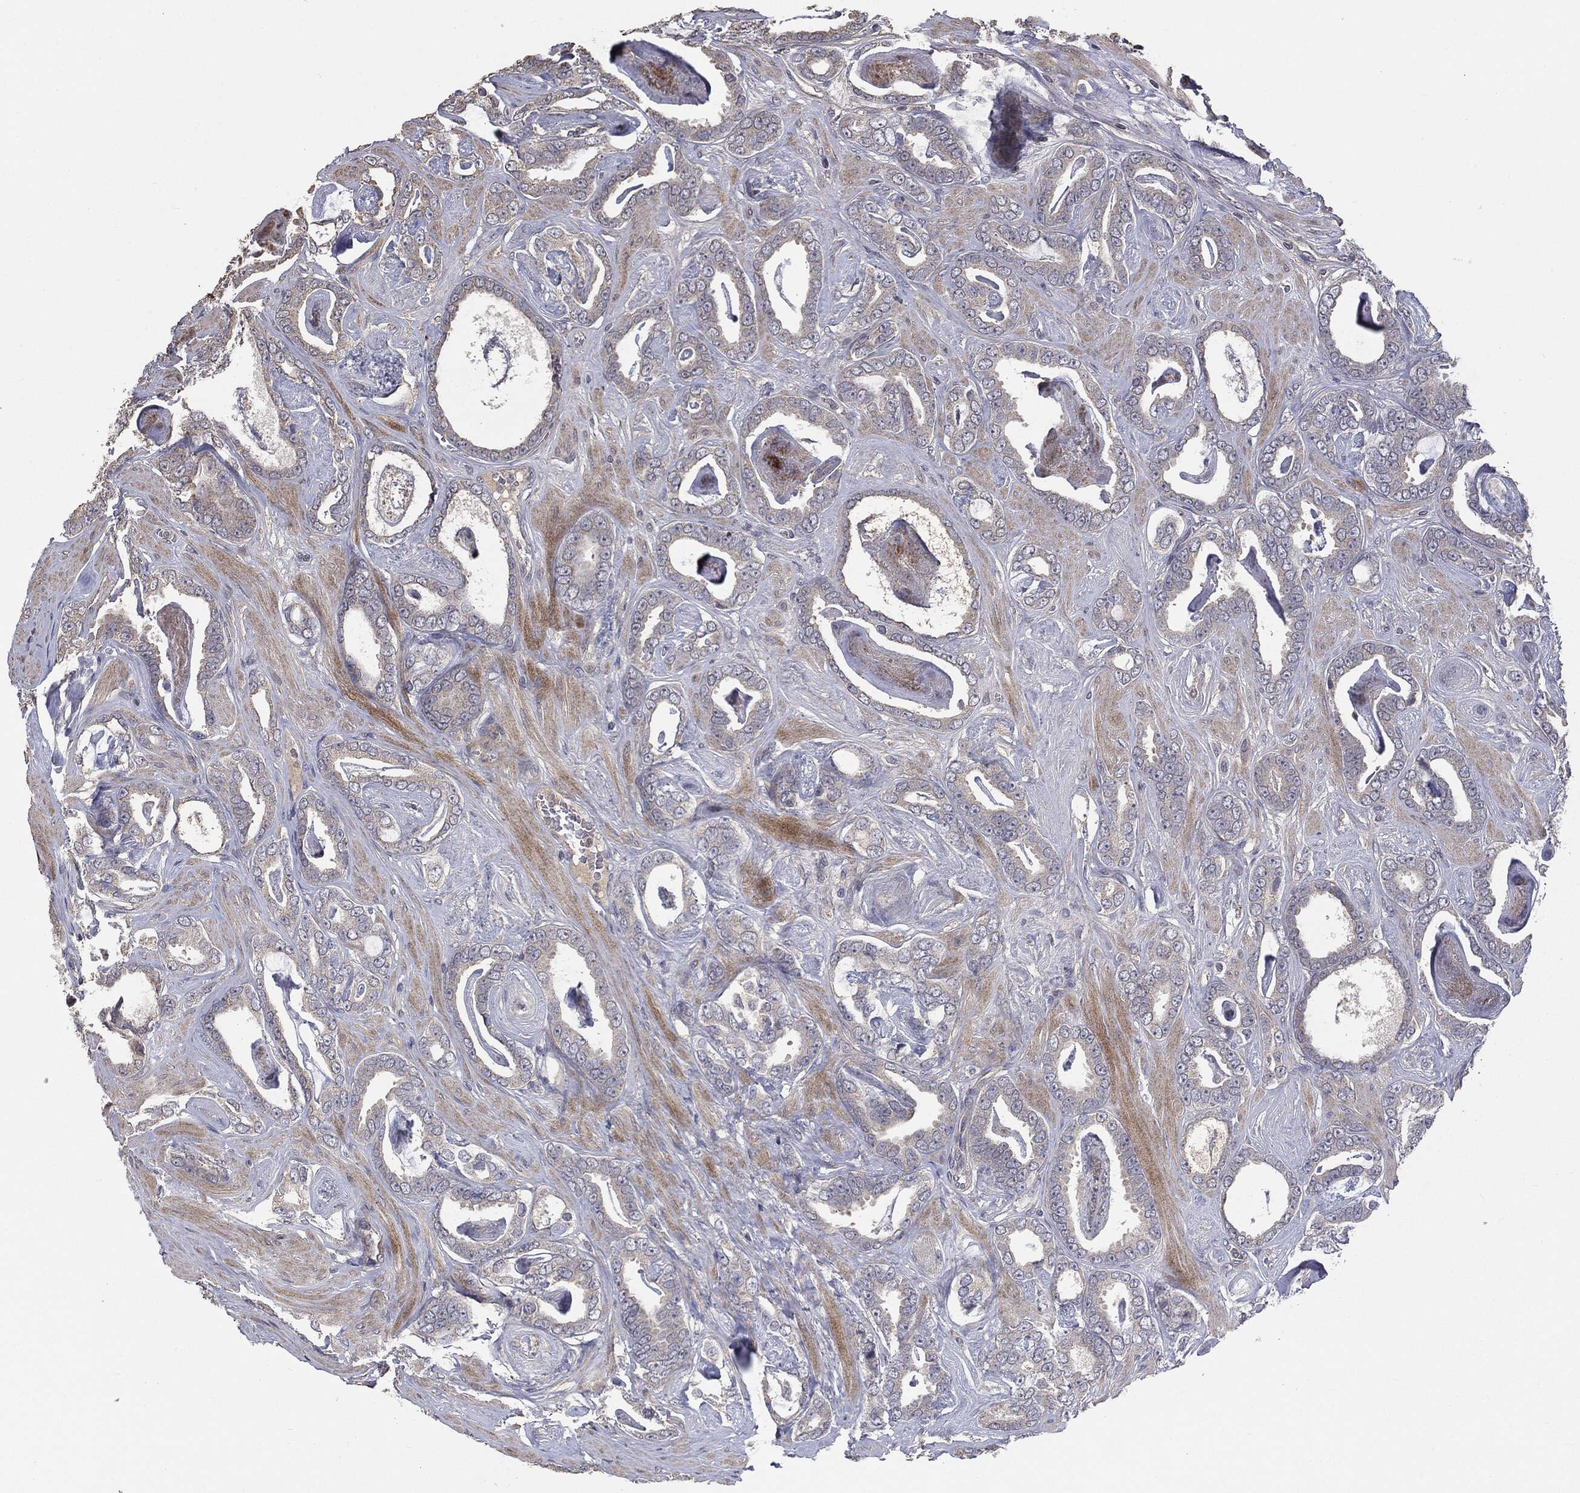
{"staining": {"intensity": "negative", "quantity": "none", "location": "none"}, "tissue": "prostate cancer", "cell_type": "Tumor cells", "image_type": "cancer", "snomed": [{"axis": "morphology", "description": "Adenocarcinoma, High grade"}, {"axis": "topography", "description": "Prostate"}], "caption": "IHC micrograph of prostate cancer stained for a protein (brown), which displays no expression in tumor cells. Brightfield microscopy of immunohistochemistry (IHC) stained with DAB (brown) and hematoxylin (blue), captured at high magnification.", "gene": "MTOR", "patient": {"sex": "male", "age": 63}}